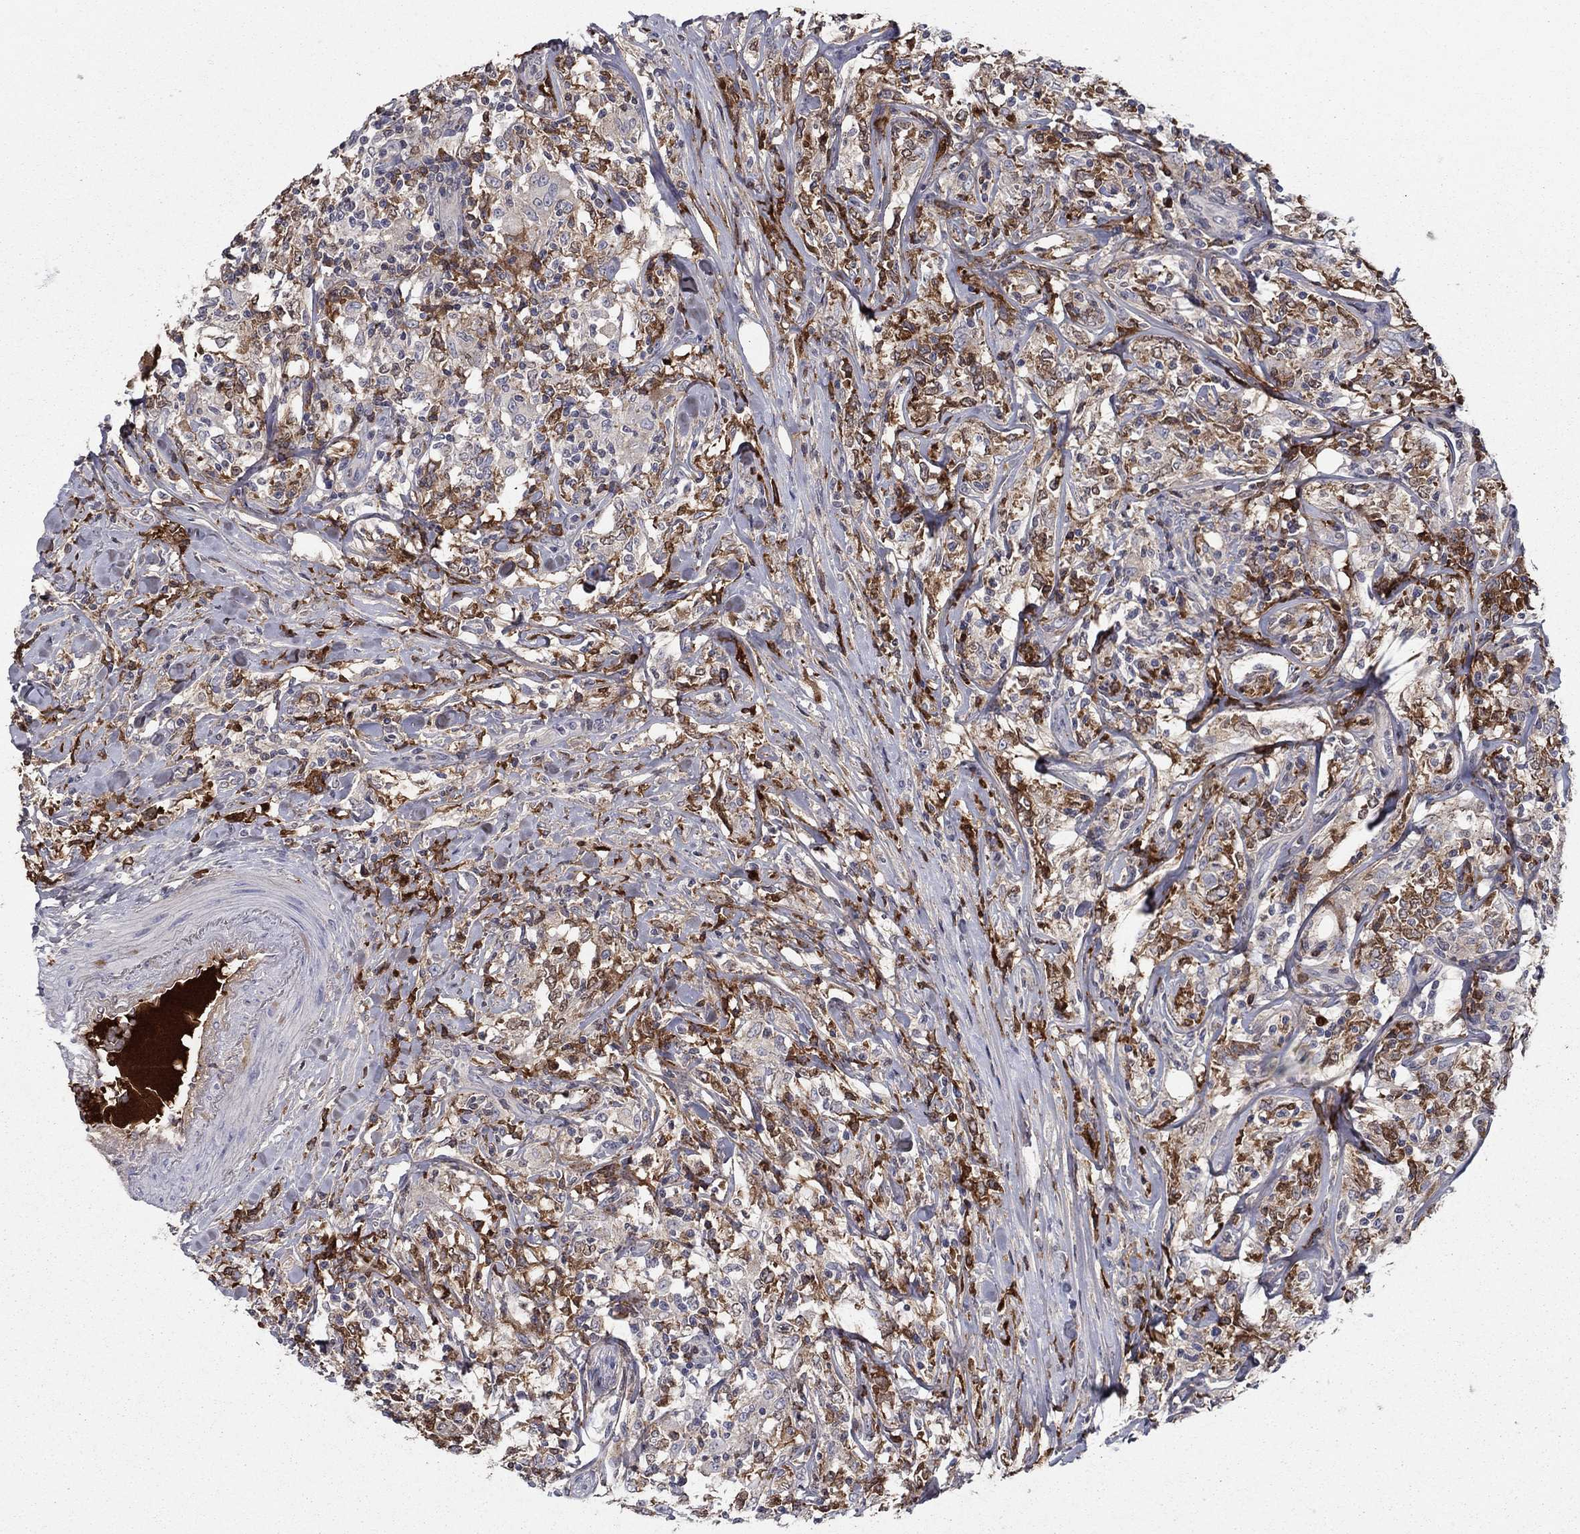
{"staining": {"intensity": "moderate", "quantity": "<25%", "location": "cytoplasmic/membranous"}, "tissue": "lymphoma", "cell_type": "Tumor cells", "image_type": "cancer", "snomed": [{"axis": "morphology", "description": "Malignant lymphoma, non-Hodgkin's type, High grade"}, {"axis": "topography", "description": "Lymph node"}], "caption": "IHC of lymphoma reveals low levels of moderate cytoplasmic/membranous staining in about <25% of tumor cells.", "gene": "HPX", "patient": {"sex": "female", "age": 84}}